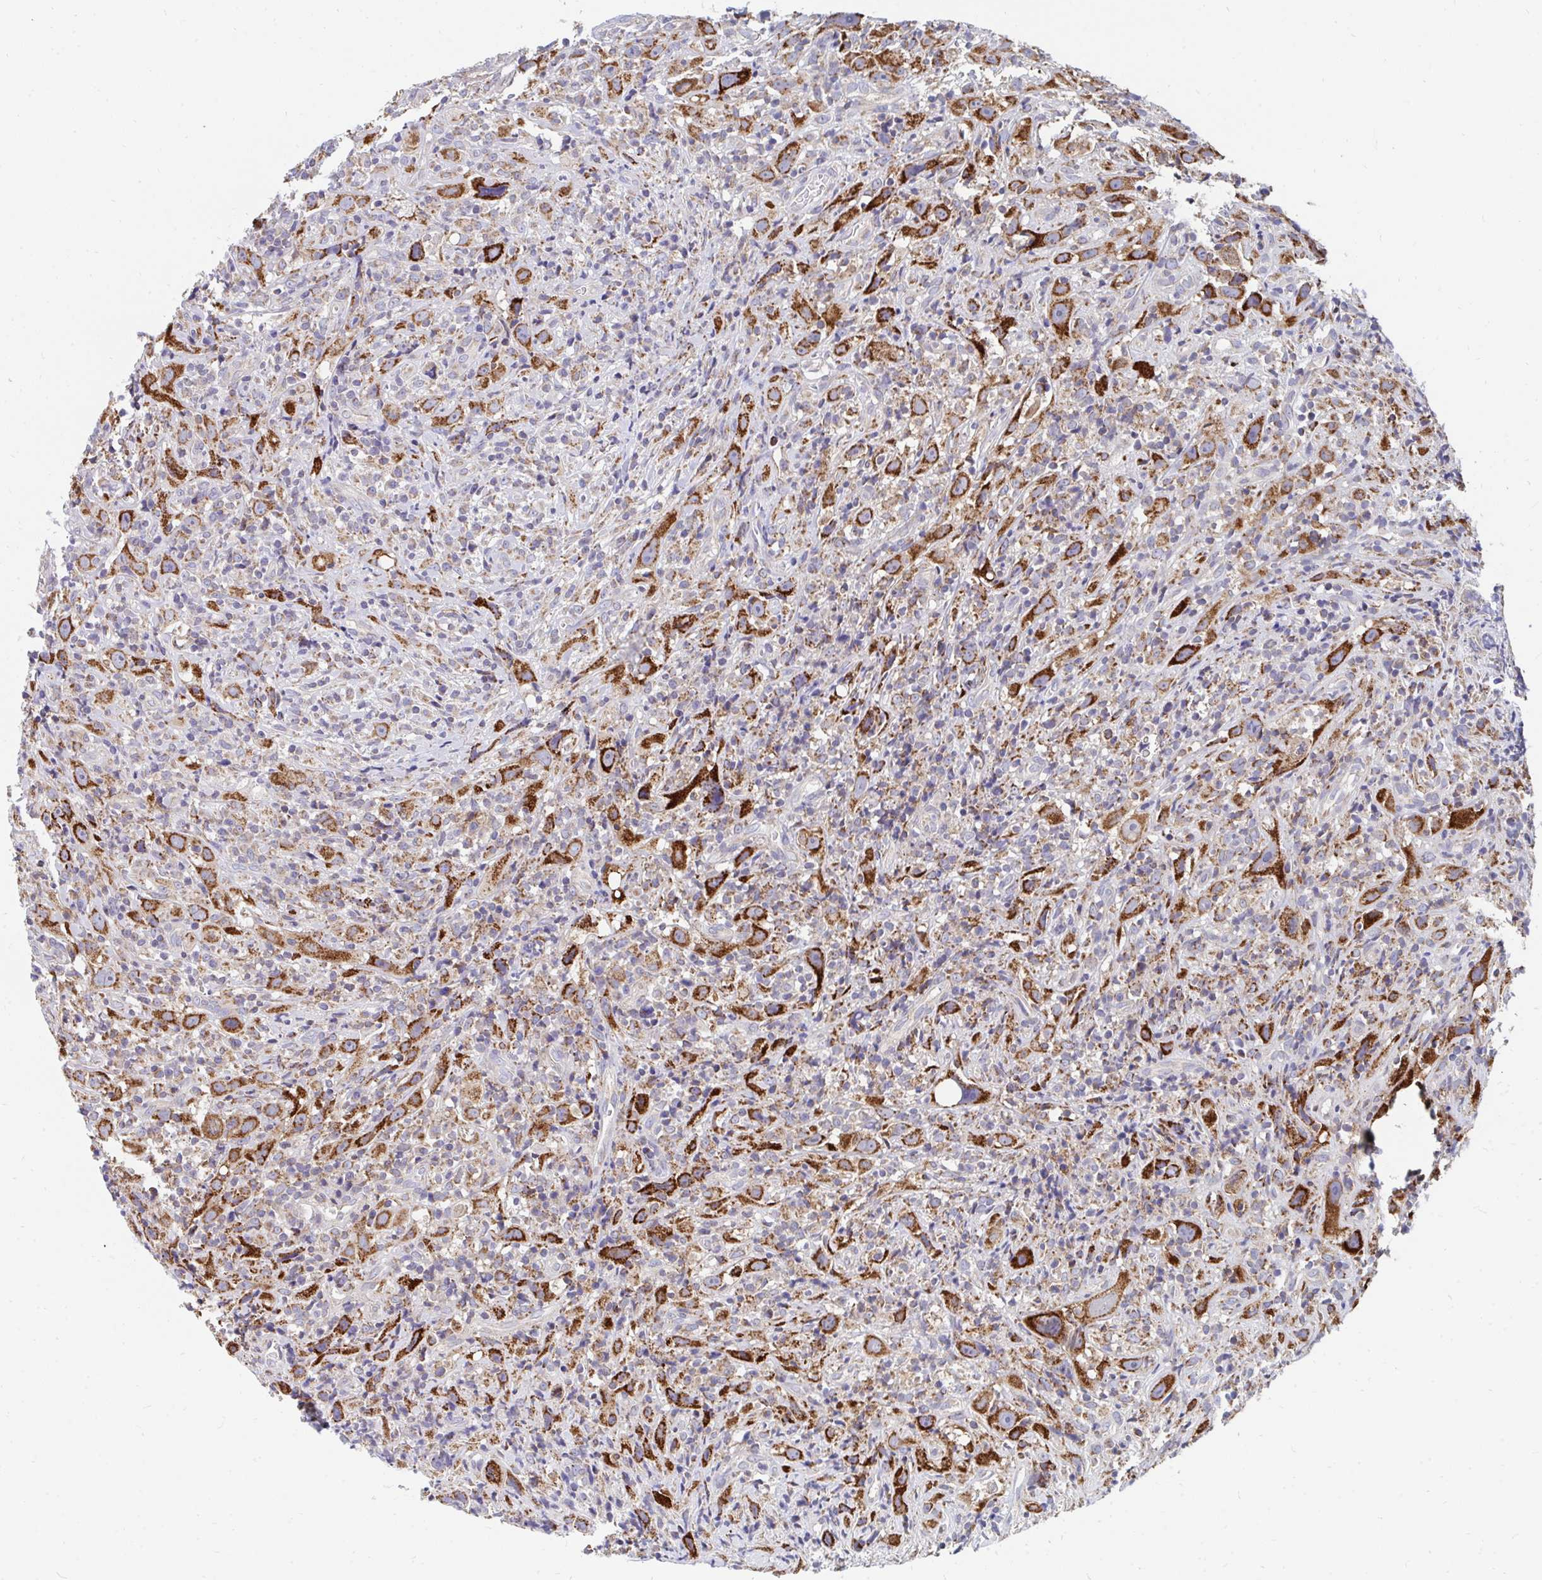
{"staining": {"intensity": "strong", "quantity": ">75%", "location": "cytoplasmic/membranous"}, "tissue": "head and neck cancer", "cell_type": "Tumor cells", "image_type": "cancer", "snomed": [{"axis": "morphology", "description": "Squamous cell carcinoma, NOS"}, {"axis": "topography", "description": "Head-Neck"}], "caption": "About >75% of tumor cells in human head and neck cancer (squamous cell carcinoma) exhibit strong cytoplasmic/membranous protein staining as visualized by brown immunohistochemical staining.", "gene": "PC", "patient": {"sex": "female", "age": 95}}